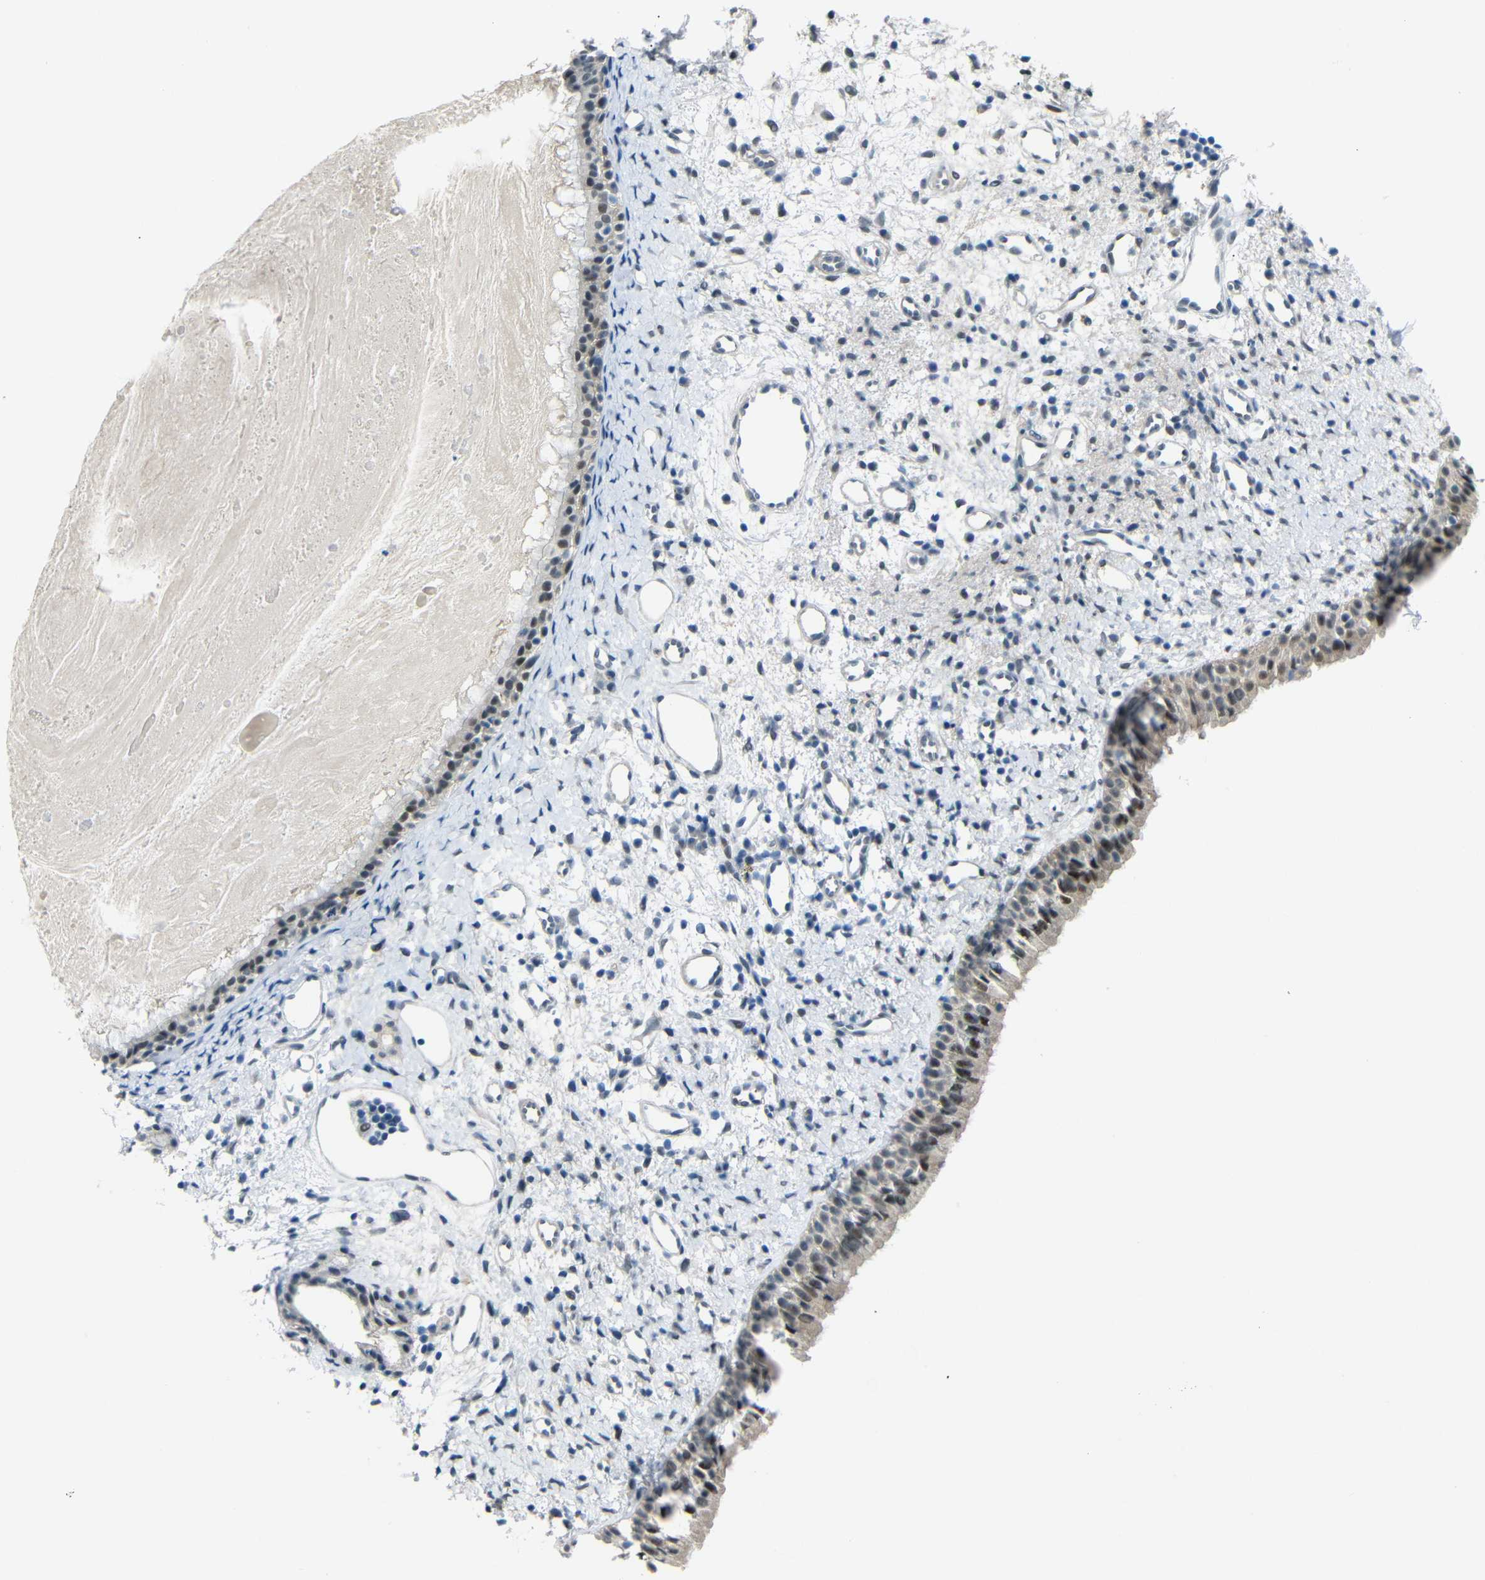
{"staining": {"intensity": "strong", "quantity": "<25%", "location": "nuclear"}, "tissue": "nasopharynx", "cell_type": "Respiratory epithelial cells", "image_type": "normal", "snomed": [{"axis": "morphology", "description": "Normal tissue, NOS"}, {"axis": "topography", "description": "Nasopharynx"}], "caption": "Protein analysis of normal nasopharynx shows strong nuclear positivity in about <25% of respiratory epithelial cells. Immunohistochemistry (ihc) stains the protein of interest in brown and the nuclei are stained blue.", "gene": "GPR158", "patient": {"sex": "male", "age": 22}}